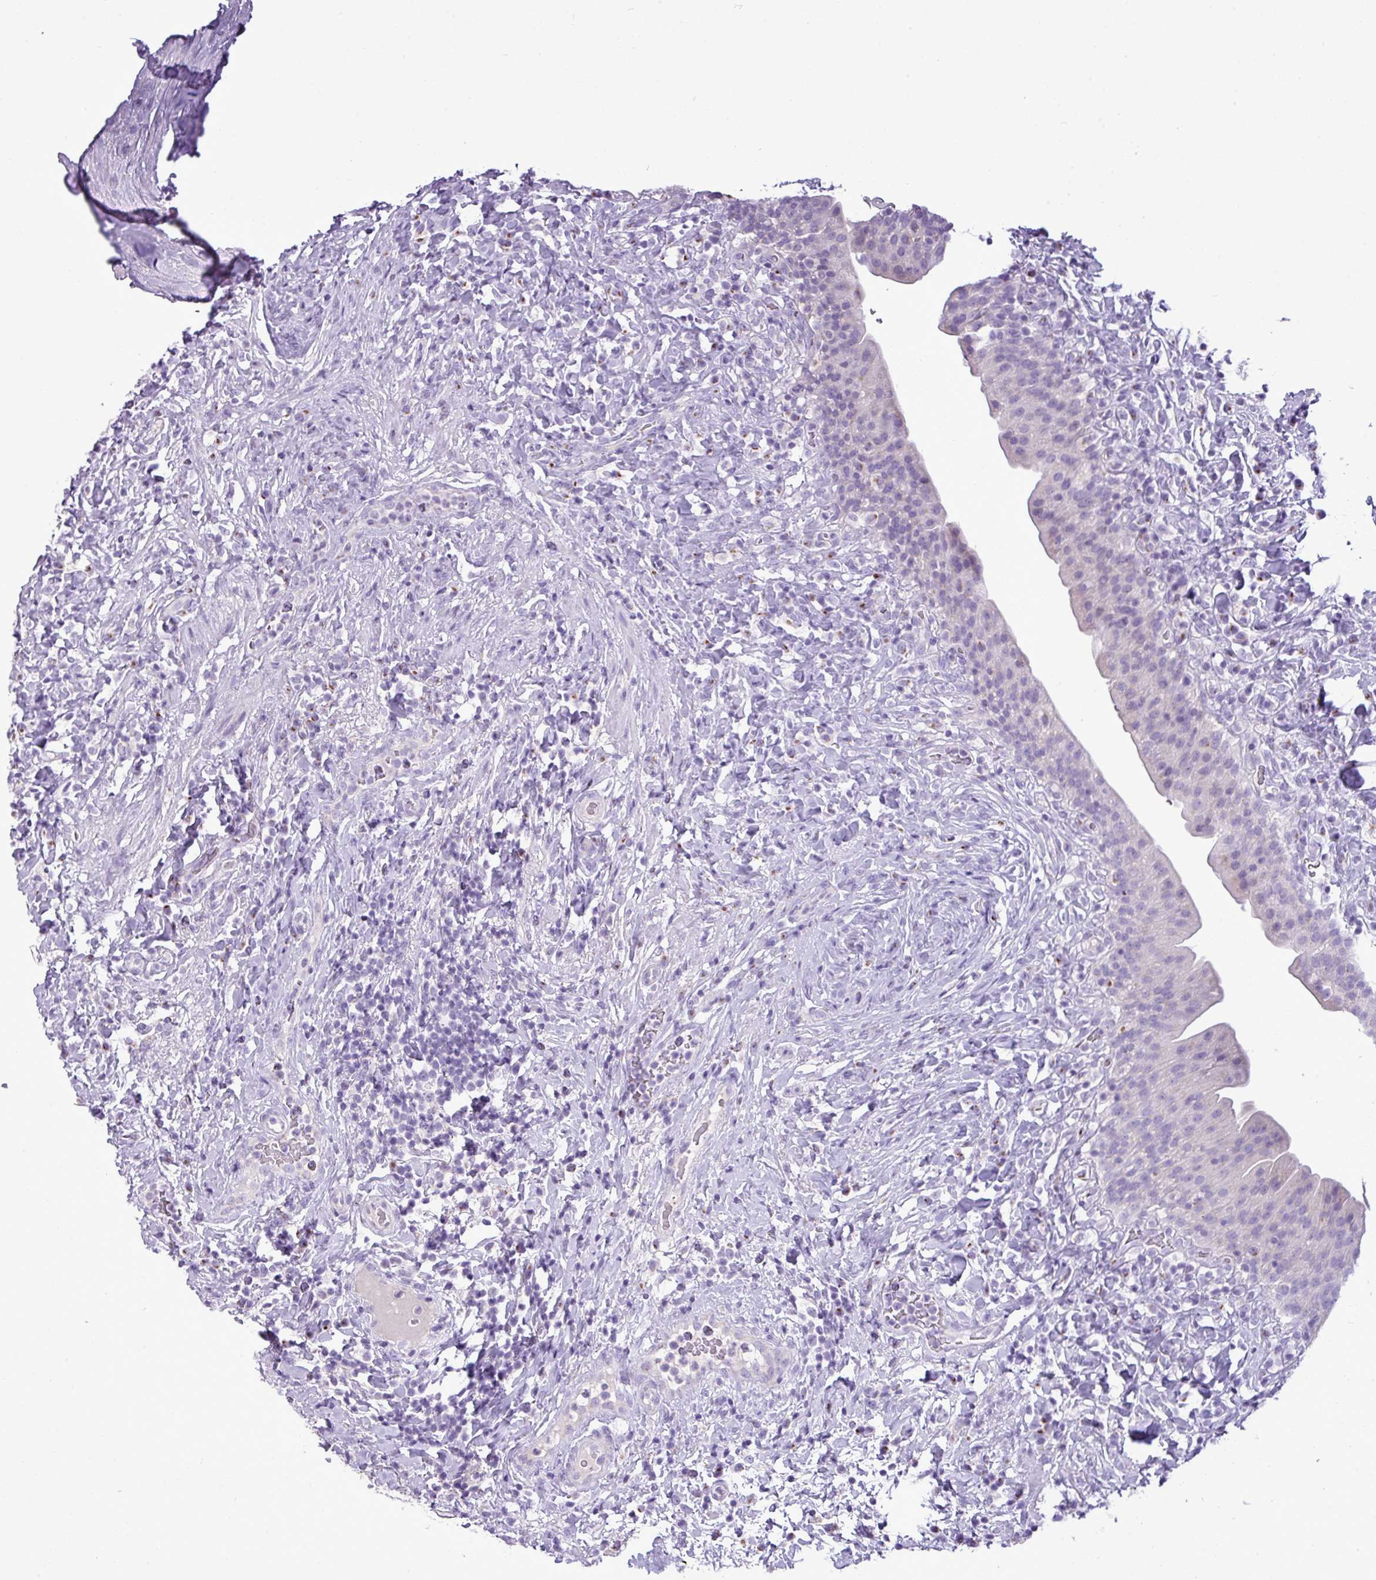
{"staining": {"intensity": "moderate", "quantity": "<25%", "location": "cytoplasmic/membranous"}, "tissue": "urinary bladder", "cell_type": "Urothelial cells", "image_type": "normal", "snomed": [{"axis": "morphology", "description": "Normal tissue, NOS"}, {"axis": "morphology", "description": "Inflammation, NOS"}, {"axis": "topography", "description": "Urinary bladder"}], "caption": "Urinary bladder was stained to show a protein in brown. There is low levels of moderate cytoplasmic/membranous staining in about <25% of urothelial cells. (DAB IHC, brown staining for protein, blue staining for nuclei).", "gene": "FAM43A", "patient": {"sex": "male", "age": 64}}